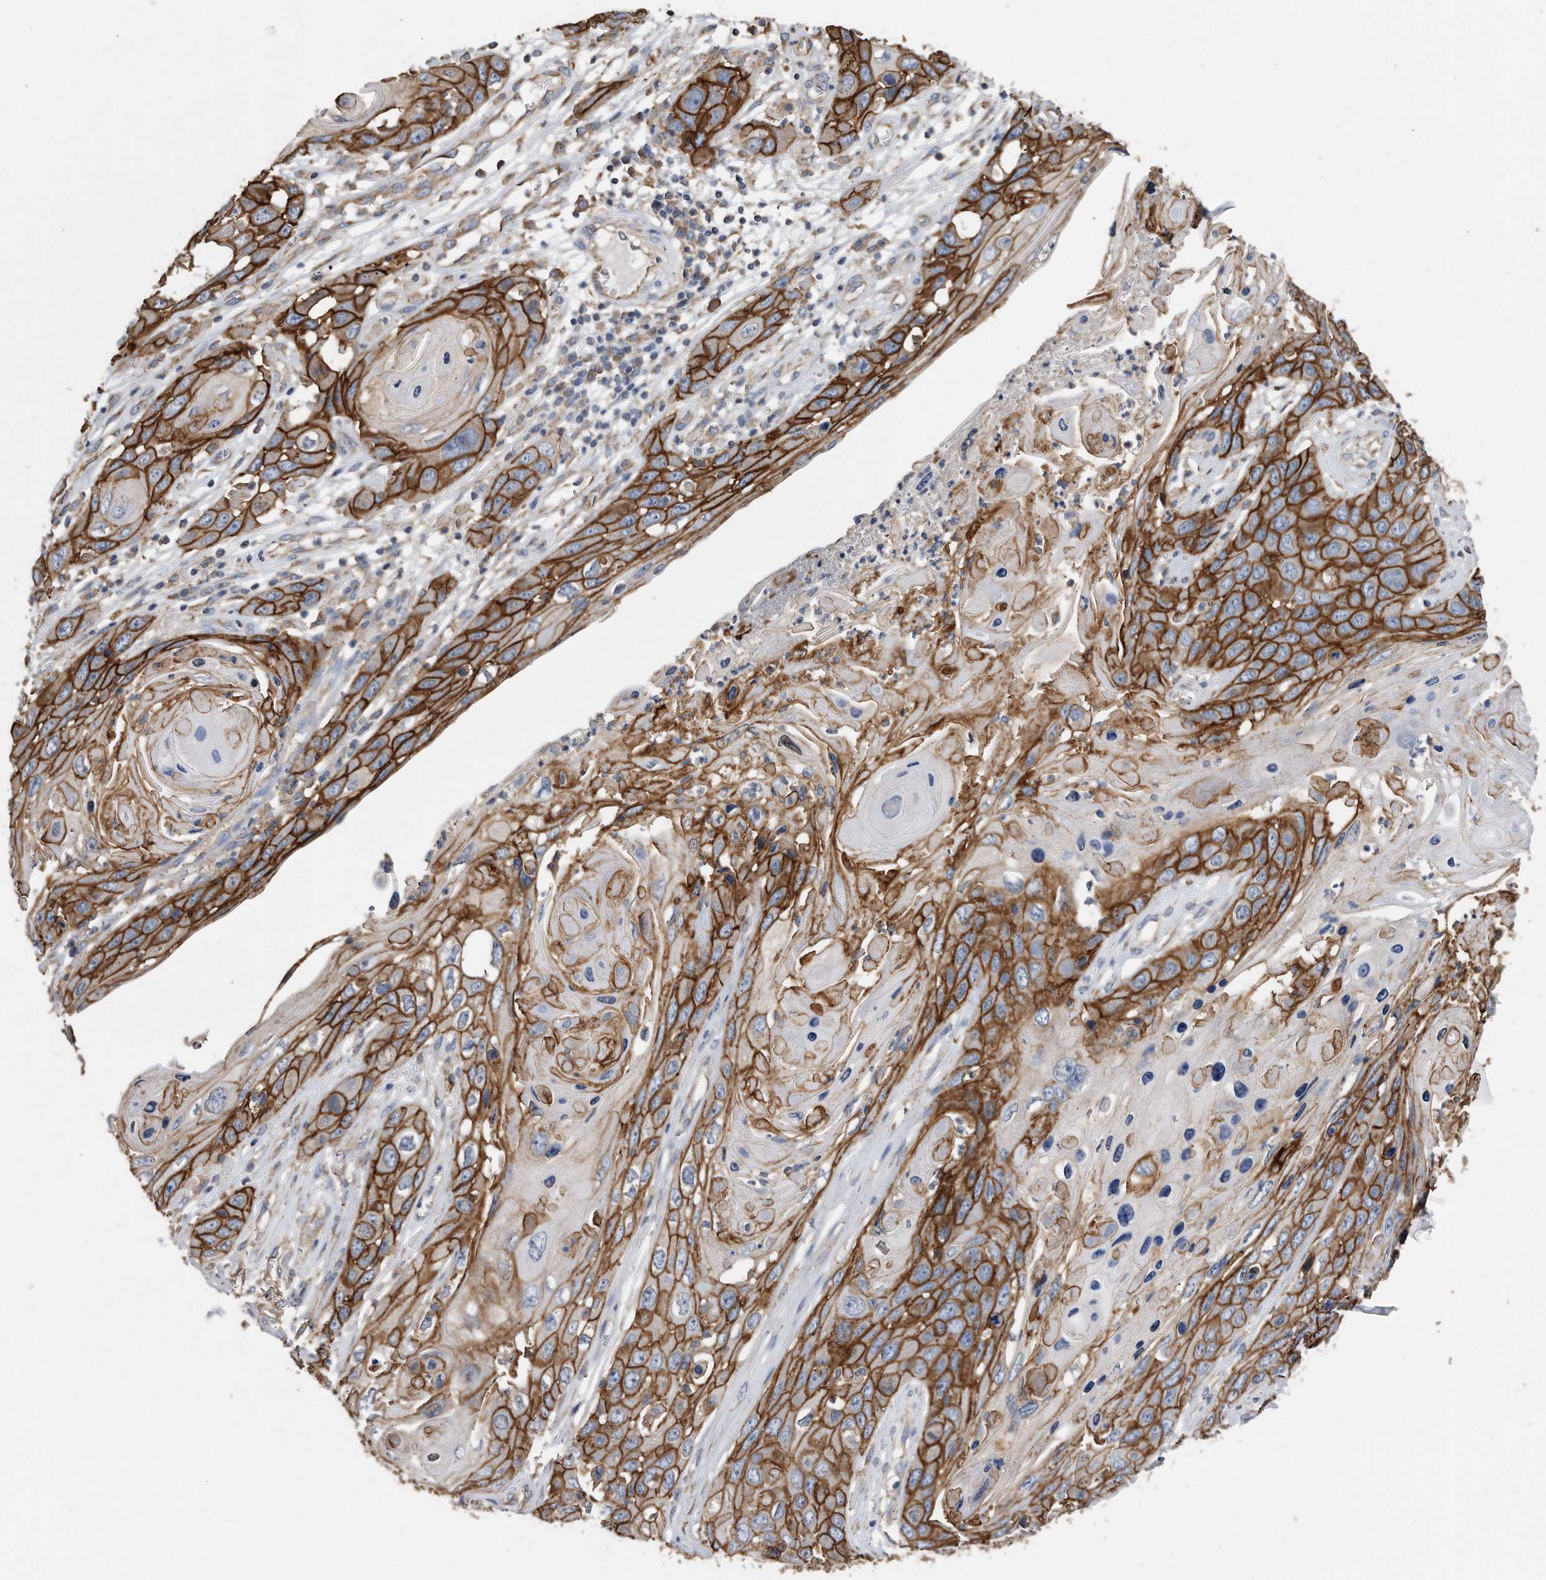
{"staining": {"intensity": "strong", "quantity": ">75%", "location": "cytoplasmic/membranous"}, "tissue": "skin cancer", "cell_type": "Tumor cells", "image_type": "cancer", "snomed": [{"axis": "morphology", "description": "Squamous cell carcinoma, NOS"}, {"axis": "topography", "description": "Skin"}], "caption": "Brown immunohistochemical staining in skin cancer (squamous cell carcinoma) displays strong cytoplasmic/membranous expression in approximately >75% of tumor cells.", "gene": "CDCP1", "patient": {"sex": "male", "age": 55}}